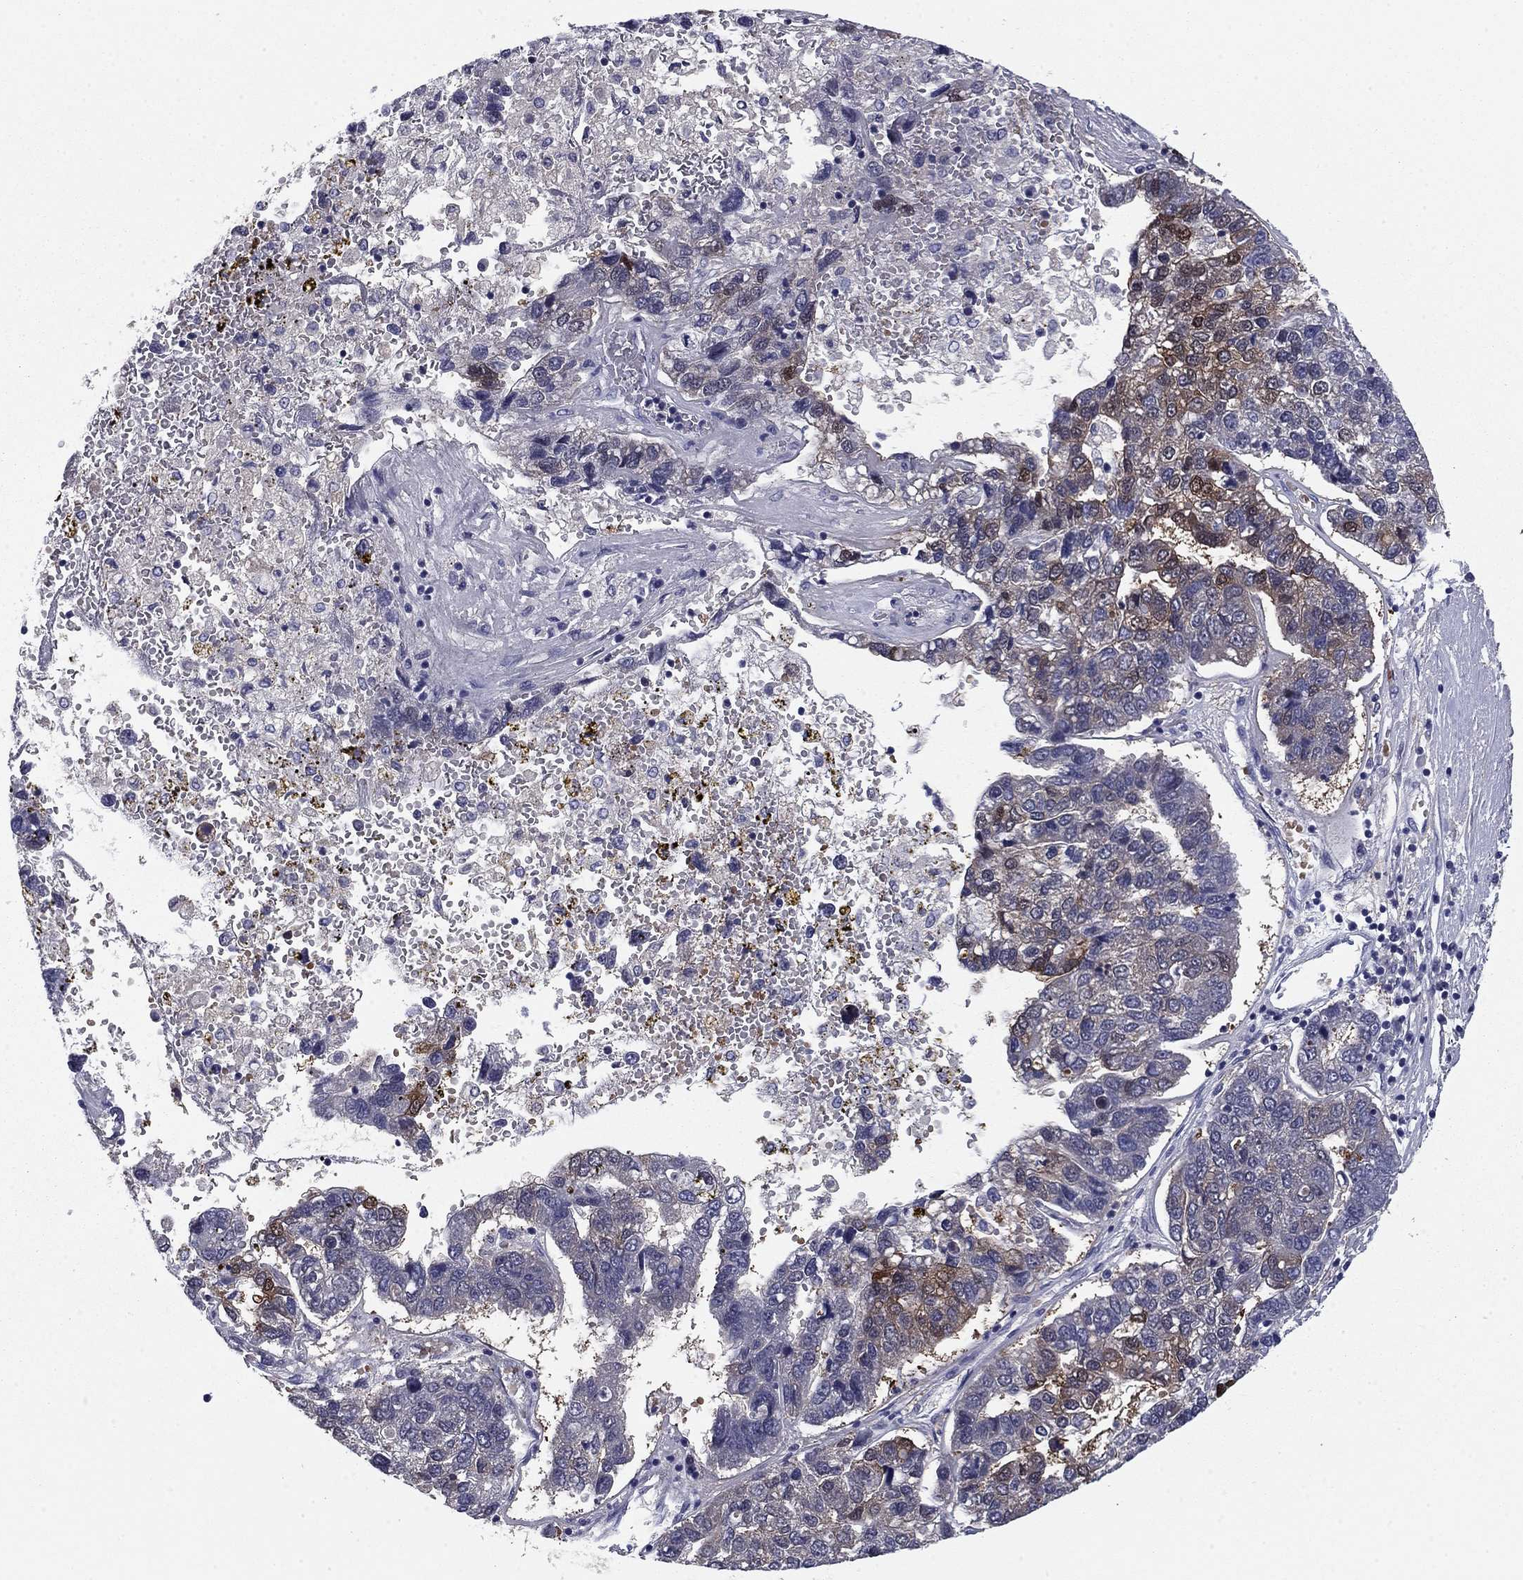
{"staining": {"intensity": "strong", "quantity": "<25%", "location": "cytoplasmic/membranous,nuclear"}, "tissue": "pancreatic cancer", "cell_type": "Tumor cells", "image_type": "cancer", "snomed": [{"axis": "morphology", "description": "Adenocarcinoma, NOS"}, {"axis": "topography", "description": "Pancreas"}], "caption": "Pancreatic adenocarcinoma stained for a protein exhibits strong cytoplasmic/membranous and nuclear positivity in tumor cells.", "gene": "REXO5", "patient": {"sex": "female", "age": 61}}